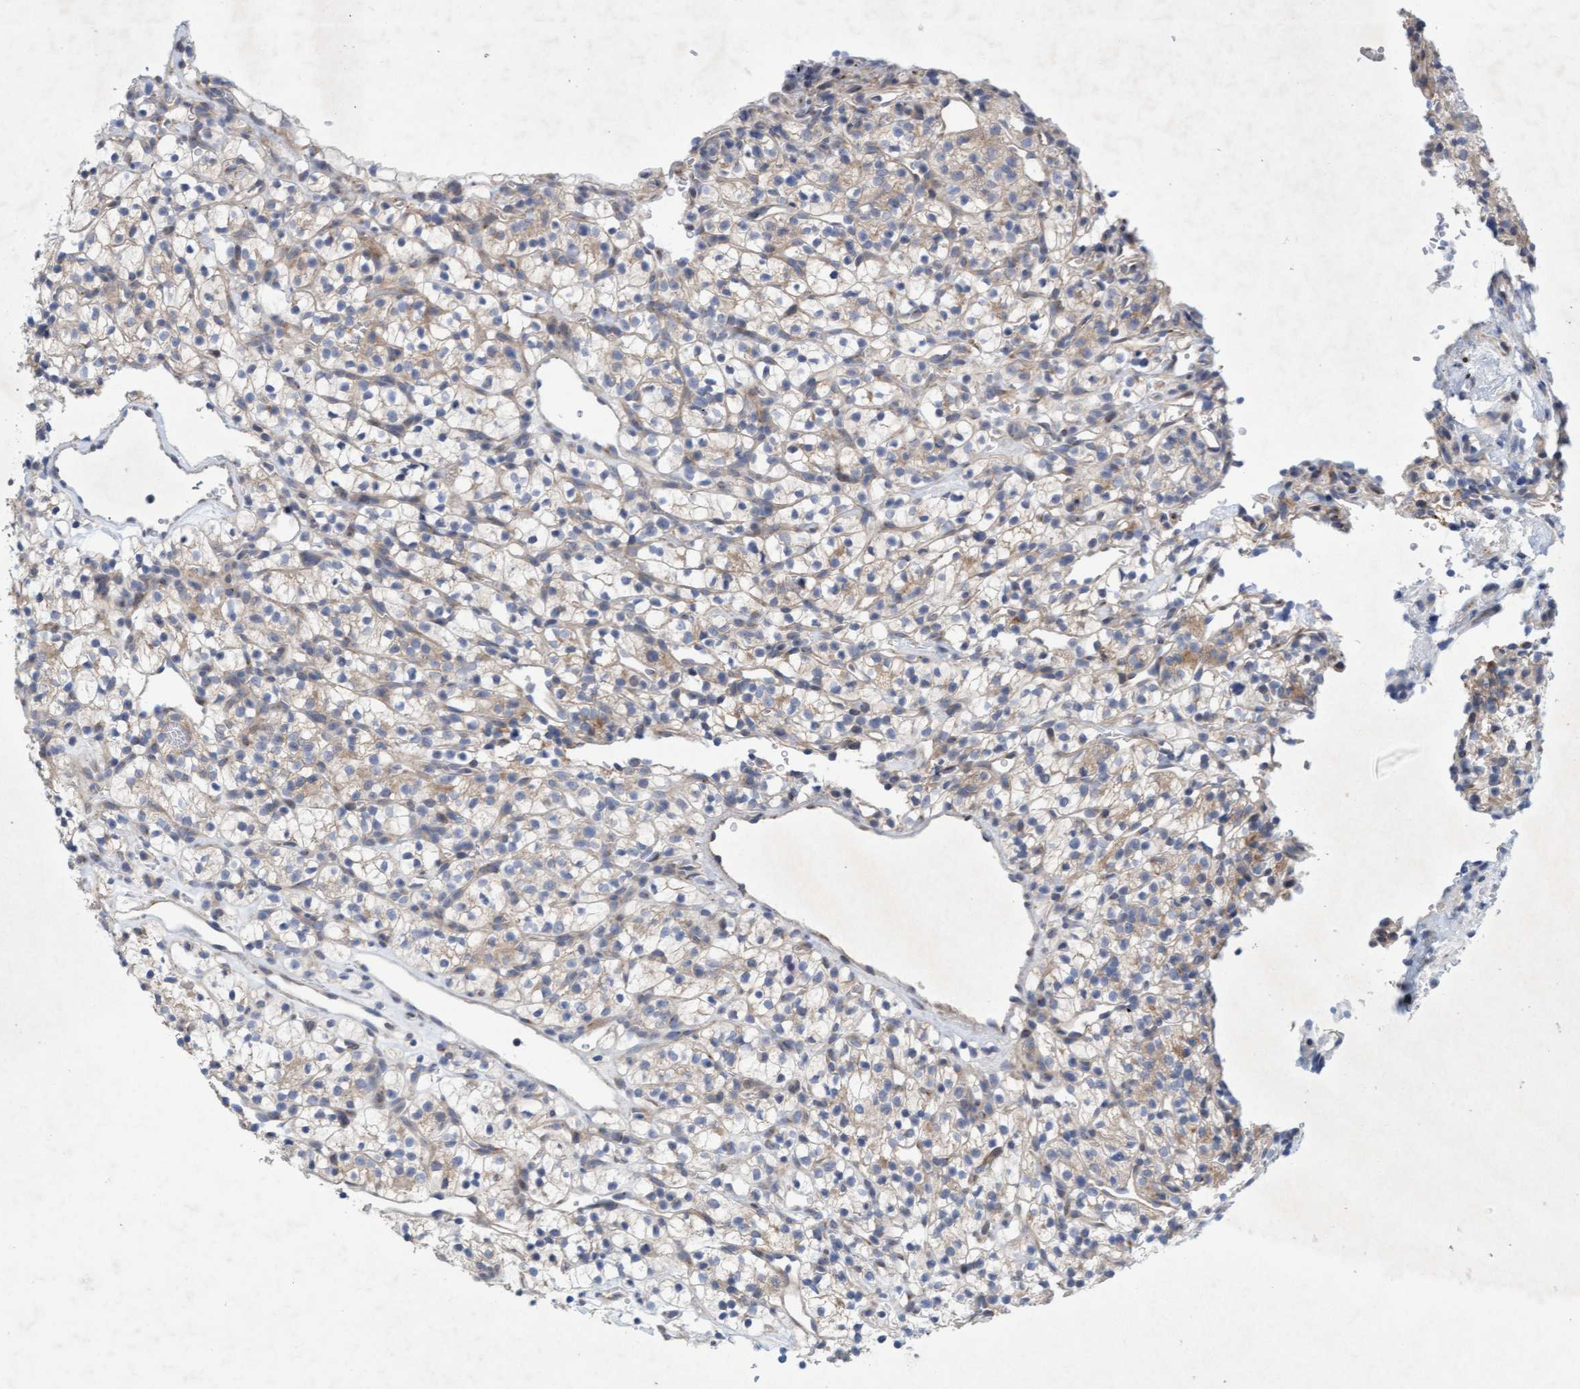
{"staining": {"intensity": "weak", "quantity": ">75%", "location": "cytoplasmic/membranous"}, "tissue": "renal cancer", "cell_type": "Tumor cells", "image_type": "cancer", "snomed": [{"axis": "morphology", "description": "Adenocarcinoma, NOS"}, {"axis": "topography", "description": "Kidney"}], "caption": "Weak cytoplasmic/membranous staining is identified in approximately >75% of tumor cells in renal cancer.", "gene": "DDHD2", "patient": {"sex": "female", "age": 57}}